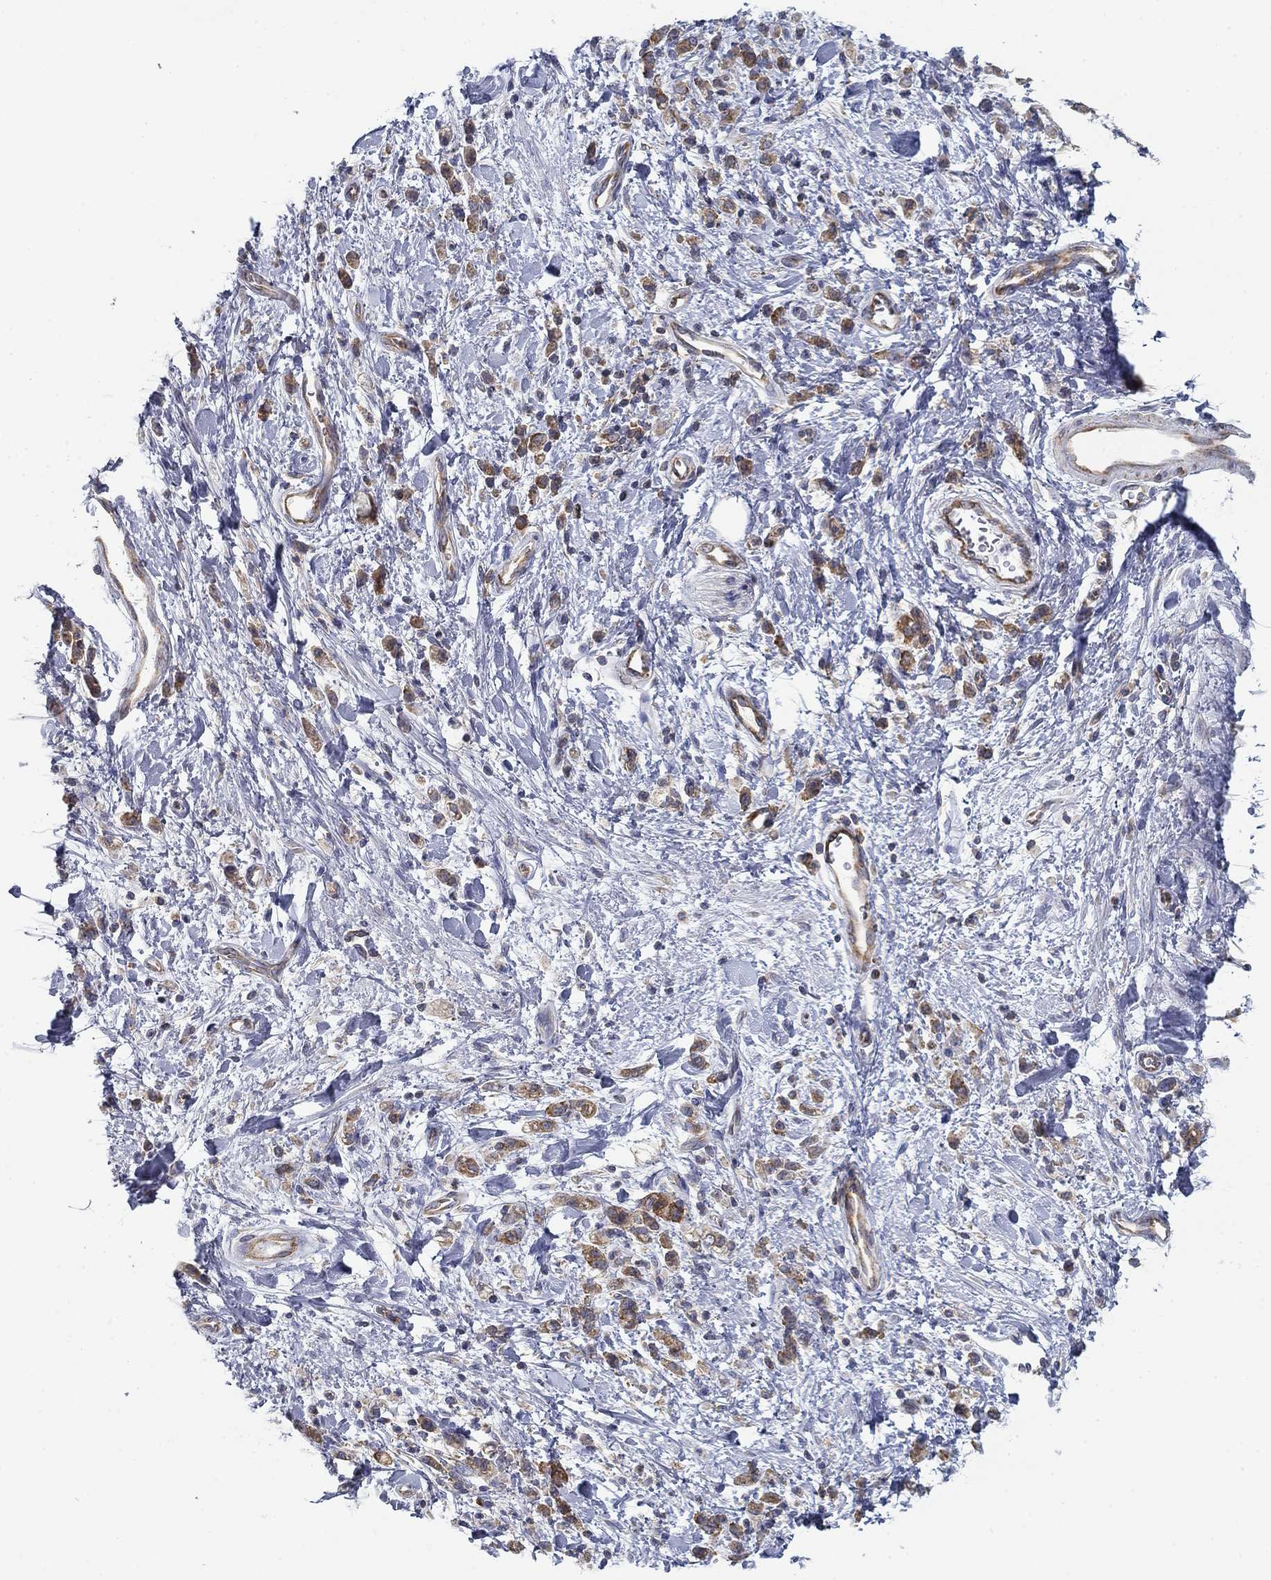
{"staining": {"intensity": "moderate", "quantity": "<25%", "location": "cytoplasmic/membranous"}, "tissue": "stomach cancer", "cell_type": "Tumor cells", "image_type": "cancer", "snomed": [{"axis": "morphology", "description": "Adenocarcinoma, NOS"}, {"axis": "topography", "description": "Stomach"}], "caption": "Immunohistochemical staining of stomach cancer displays low levels of moderate cytoplasmic/membranous positivity in about <25% of tumor cells.", "gene": "FXR1", "patient": {"sex": "male", "age": 77}}